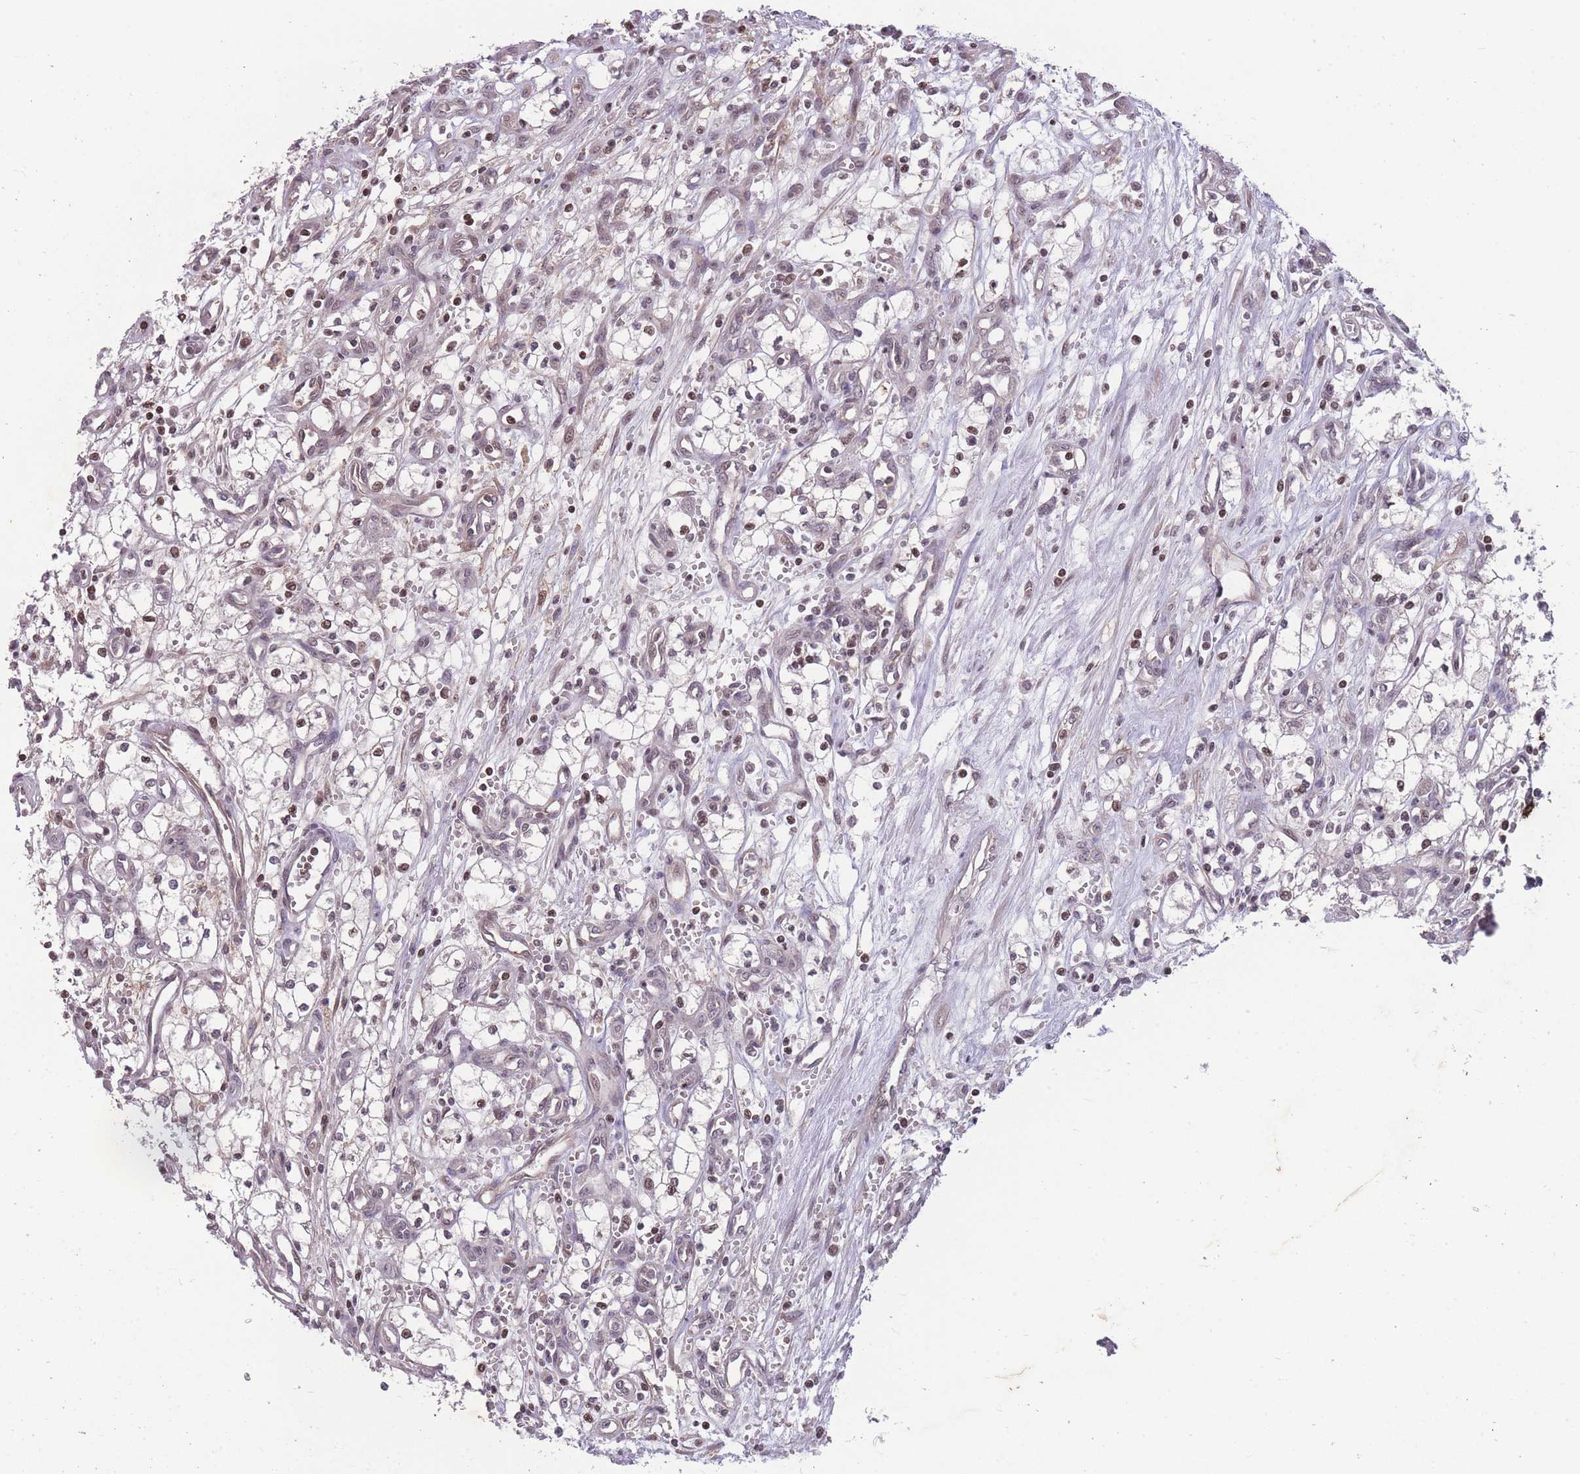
{"staining": {"intensity": "weak", "quantity": "<25%", "location": "nuclear"}, "tissue": "renal cancer", "cell_type": "Tumor cells", "image_type": "cancer", "snomed": [{"axis": "morphology", "description": "Adenocarcinoma, NOS"}, {"axis": "topography", "description": "Kidney"}], "caption": "A histopathology image of human renal cancer (adenocarcinoma) is negative for staining in tumor cells. (DAB (3,3'-diaminobenzidine) IHC with hematoxylin counter stain).", "gene": "GGT5", "patient": {"sex": "male", "age": 59}}